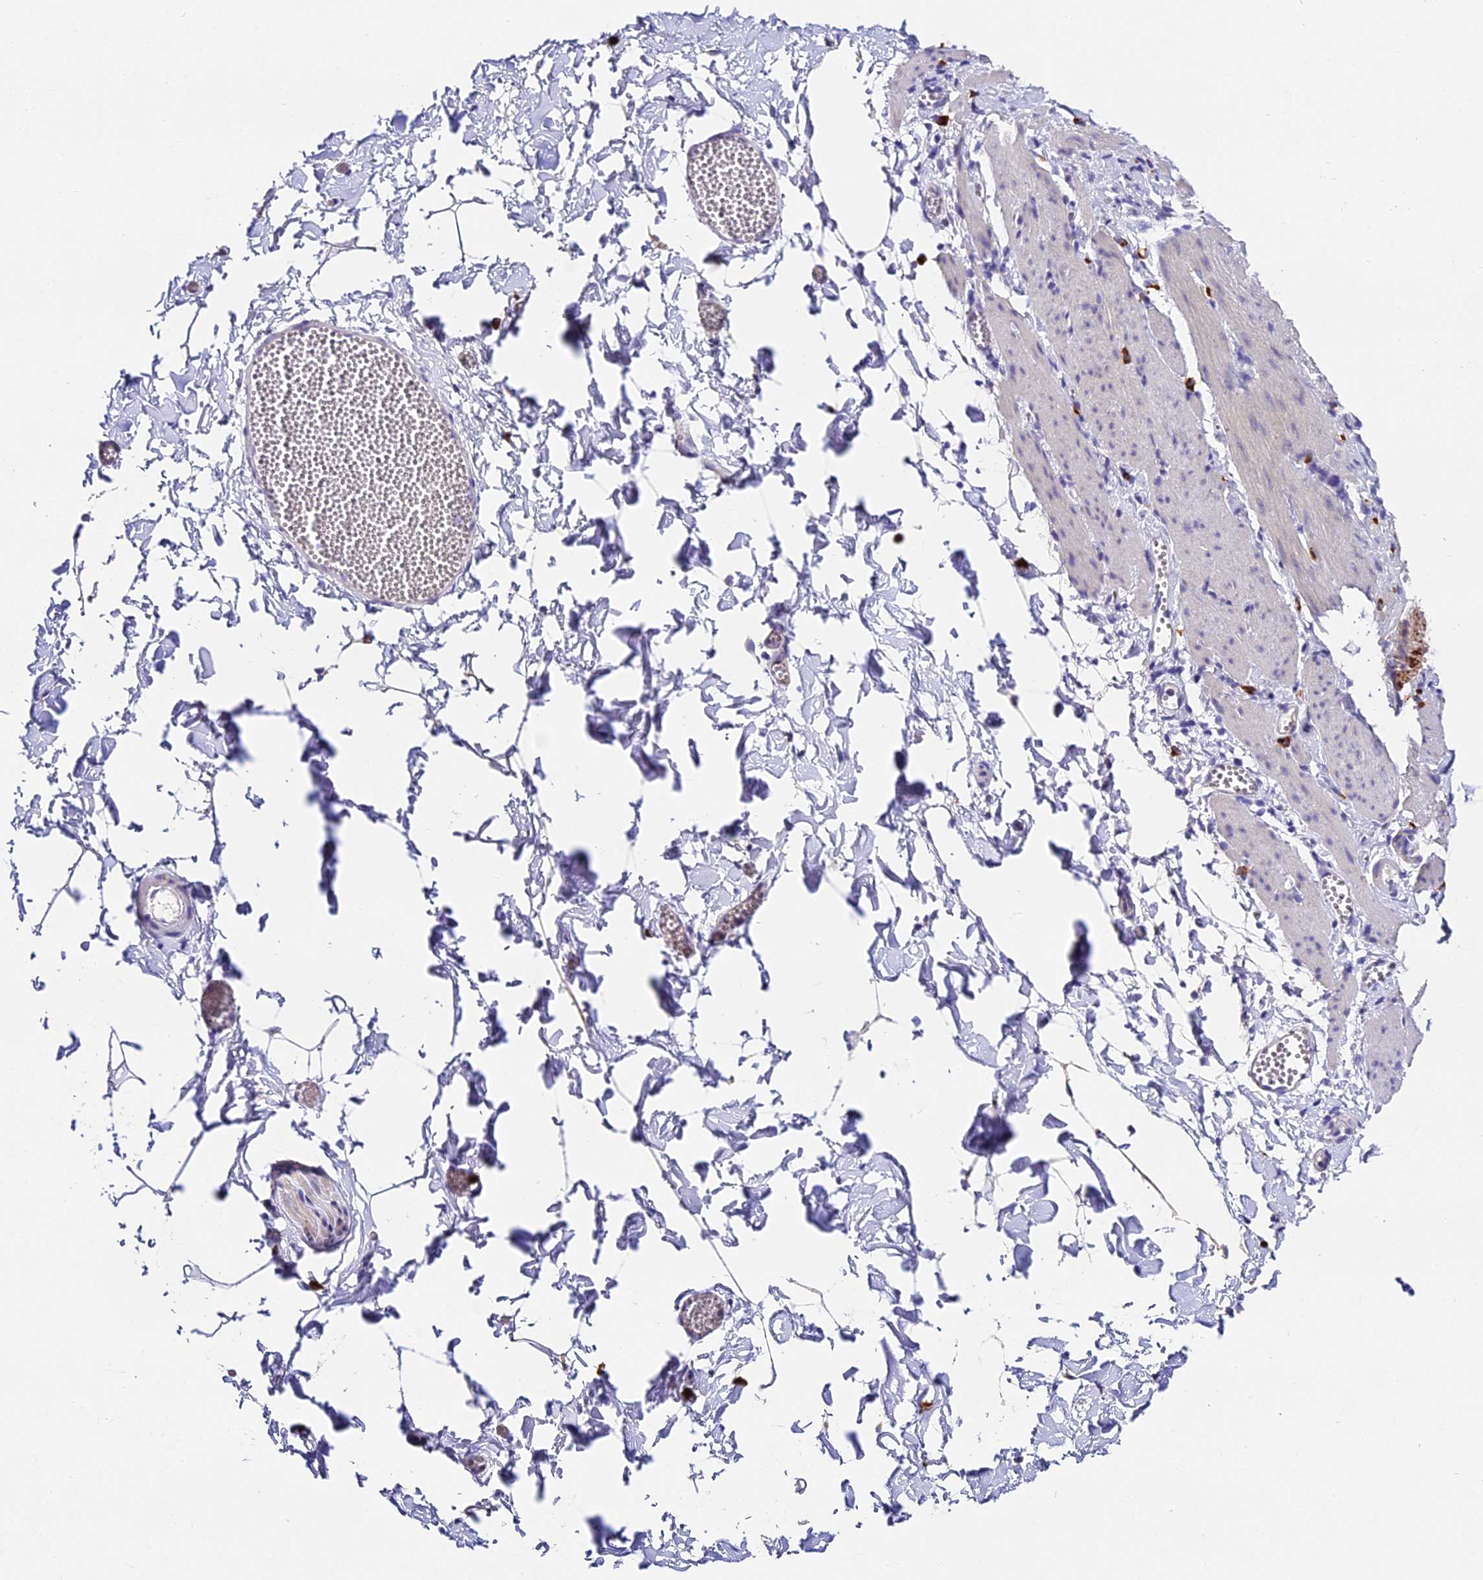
{"staining": {"intensity": "negative", "quantity": "none", "location": "none"}, "tissue": "adipose tissue", "cell_type": "Adipocytes", "image_type": "normal", "snomed": [{"axis": "morphology", "description": "Normal tissue, NOS"}, {"axis": "topography", "description": "Gallbladder"}, {"axis": "topography", "description": "Peripheral nerve tissue"}], "caption": "IHC micrograph of benign adipose tissue: adipose tissue stained with DAB (3,3'-diaminobenzidine) shows no significant protein staining in adipocytes.", "gene": "LYPD6", "patient": {"sex": "male", "age": 38}}